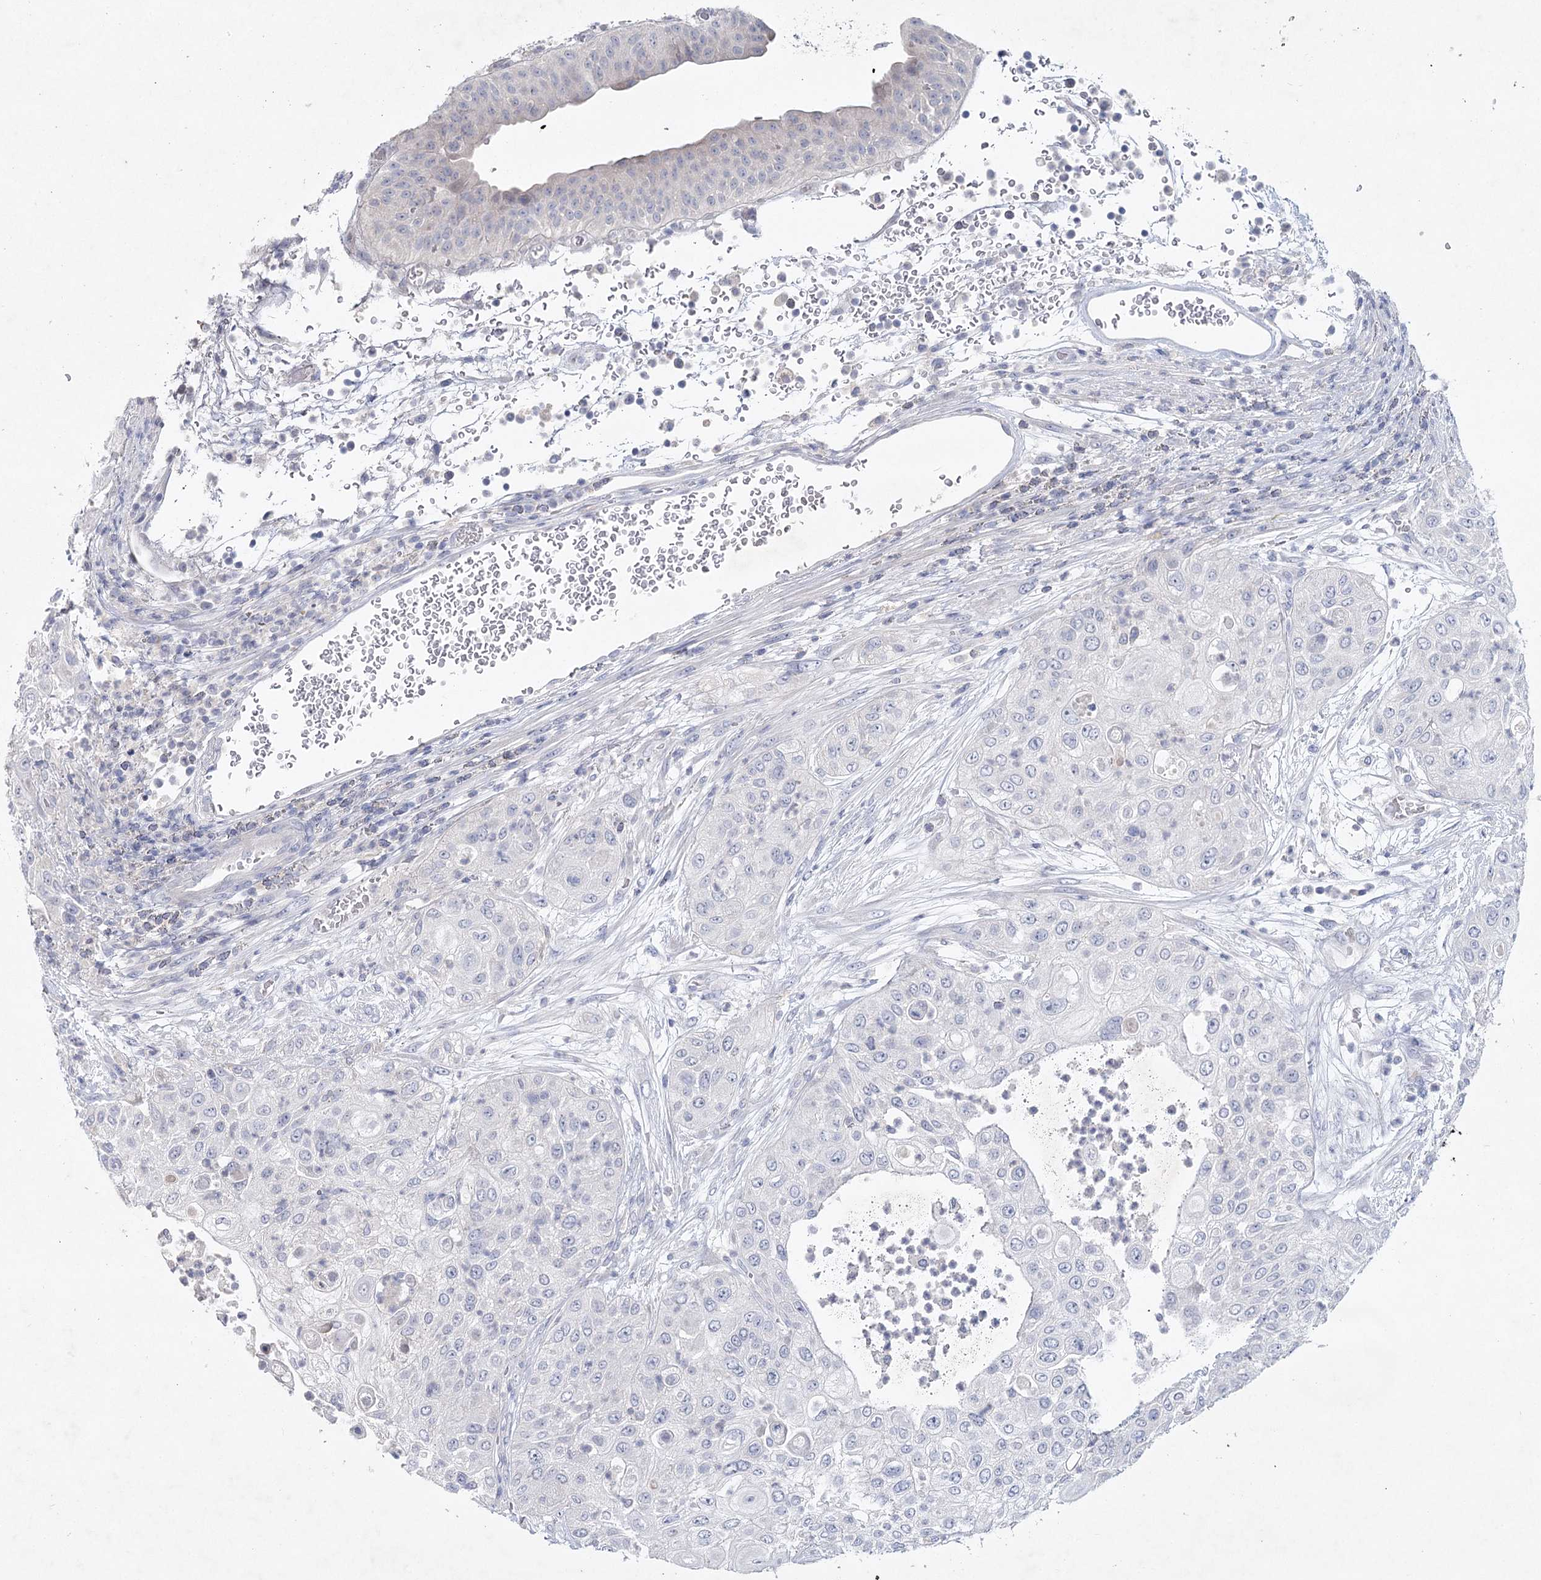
{"staining": {"intensity": "negative", "quantity": "none", "location": "none"}, "tissue": "urothelial cancer", "cell_type": "Tumor cells", "image_type": "cancer", "snomed": [{"axis": "morphology", "description": "Urothelial carcinoma, High grade"}, {"axis": "topography", "description": "Urinary bladder"}], "caption": "Urothelial carcinoma (high-grade) stained for a protein using immunohistochemistry displays no staining tumor cells.", "gene": "MAP3K13", "patient": {"sex": "female", "age": 79}}